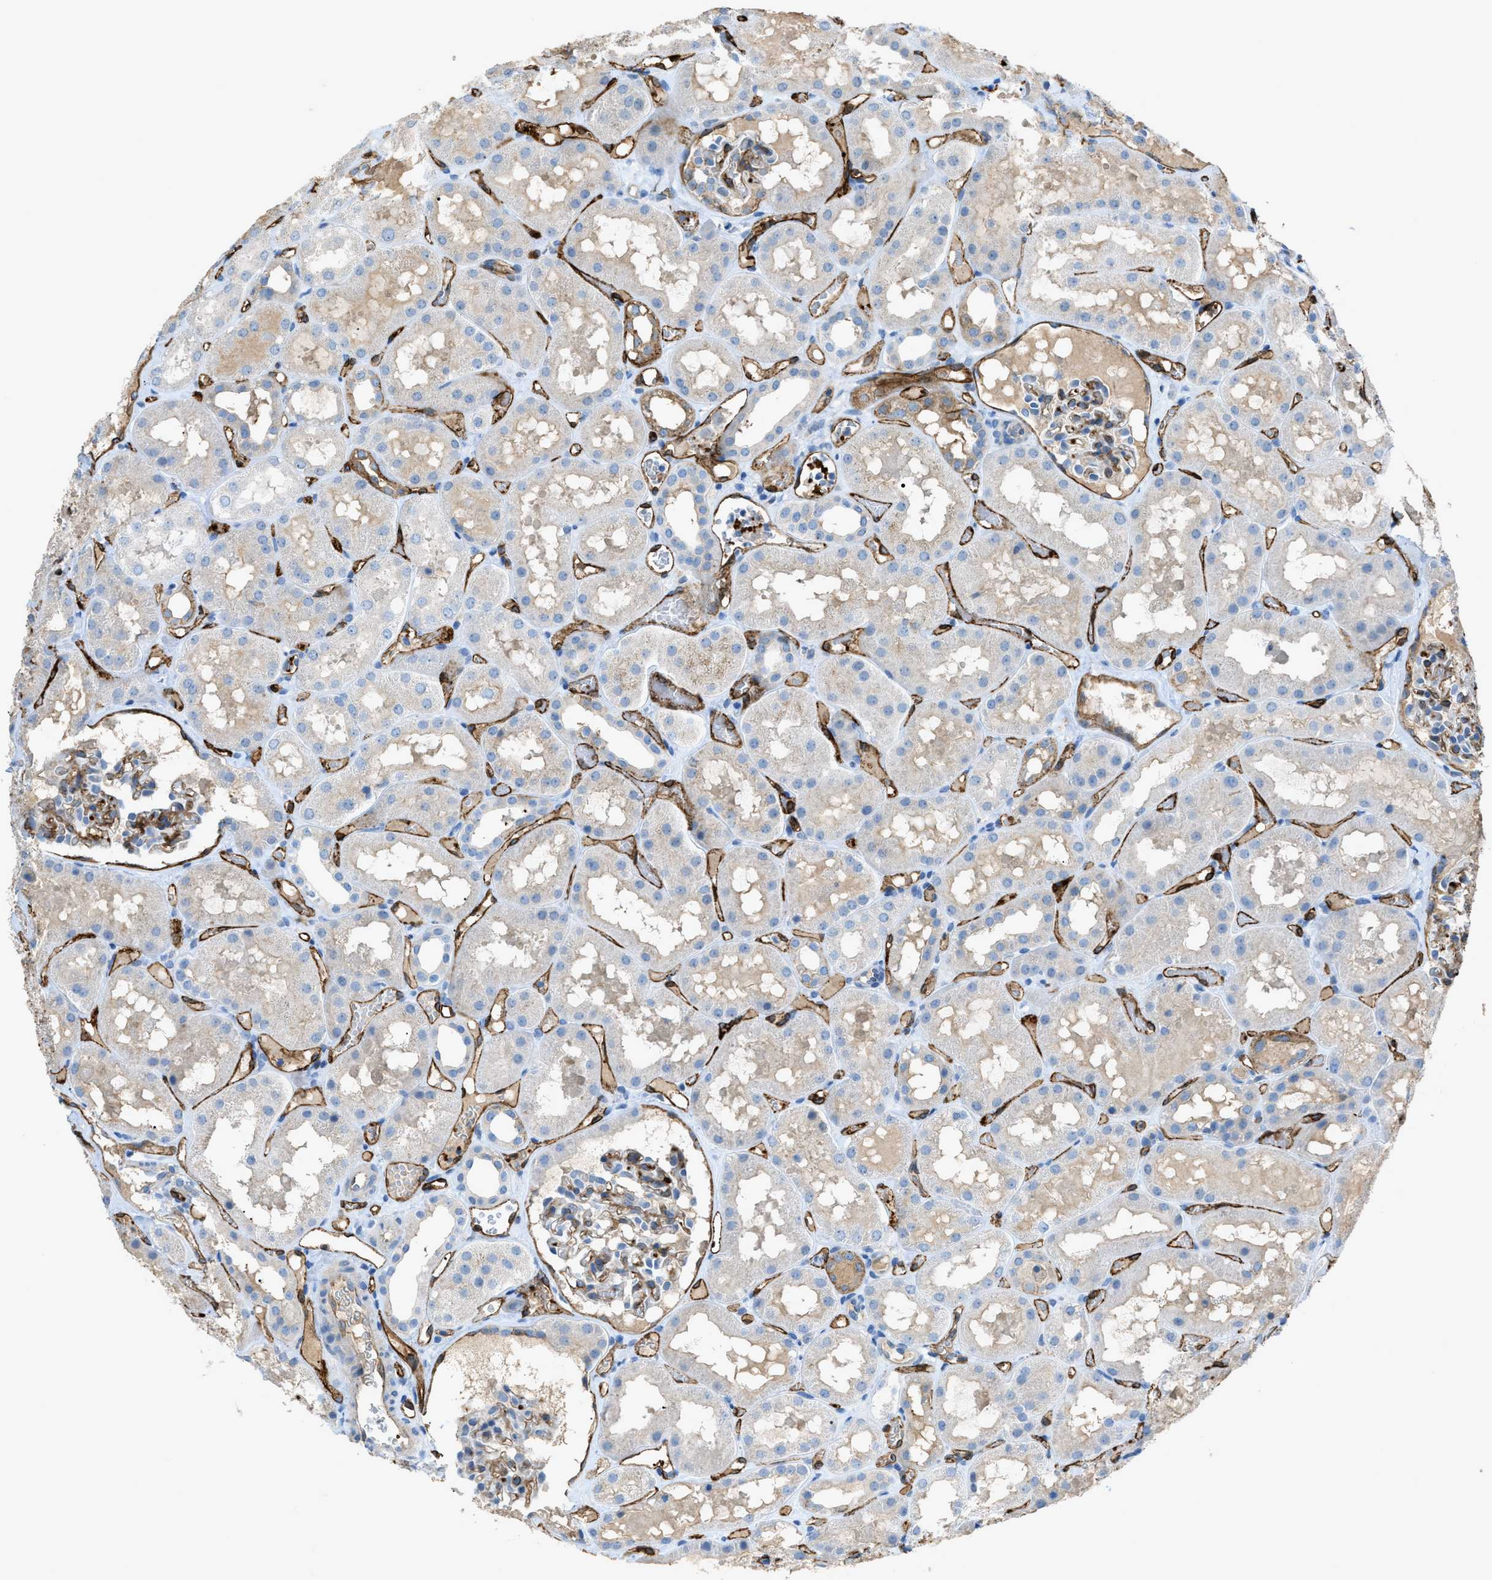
{"staining": {"intensity": "moderate", "quantity": "<25%", "location": "cytoplasmic/membranous"}, "tissue": "kidney", "cell_type": "Cells in glomeruli", "image_type": "normal", "snomed": [{"axis": "morphology", "description": "Normal tissue, NOS"}, {"axis": "topography", "description": "Kidney"}, {"axis": "topography", "description": "Urinary bladder"}], "caption": "A brown stain labels moderate cytoplasmic/membranous positivity of a protein in cells in glomeruli of benign human kidney. (DAB IHC with brightfield microscopy, high magnification).", "gene": "SLC22A15", "patient": {"sex": "male", "age": 16}}